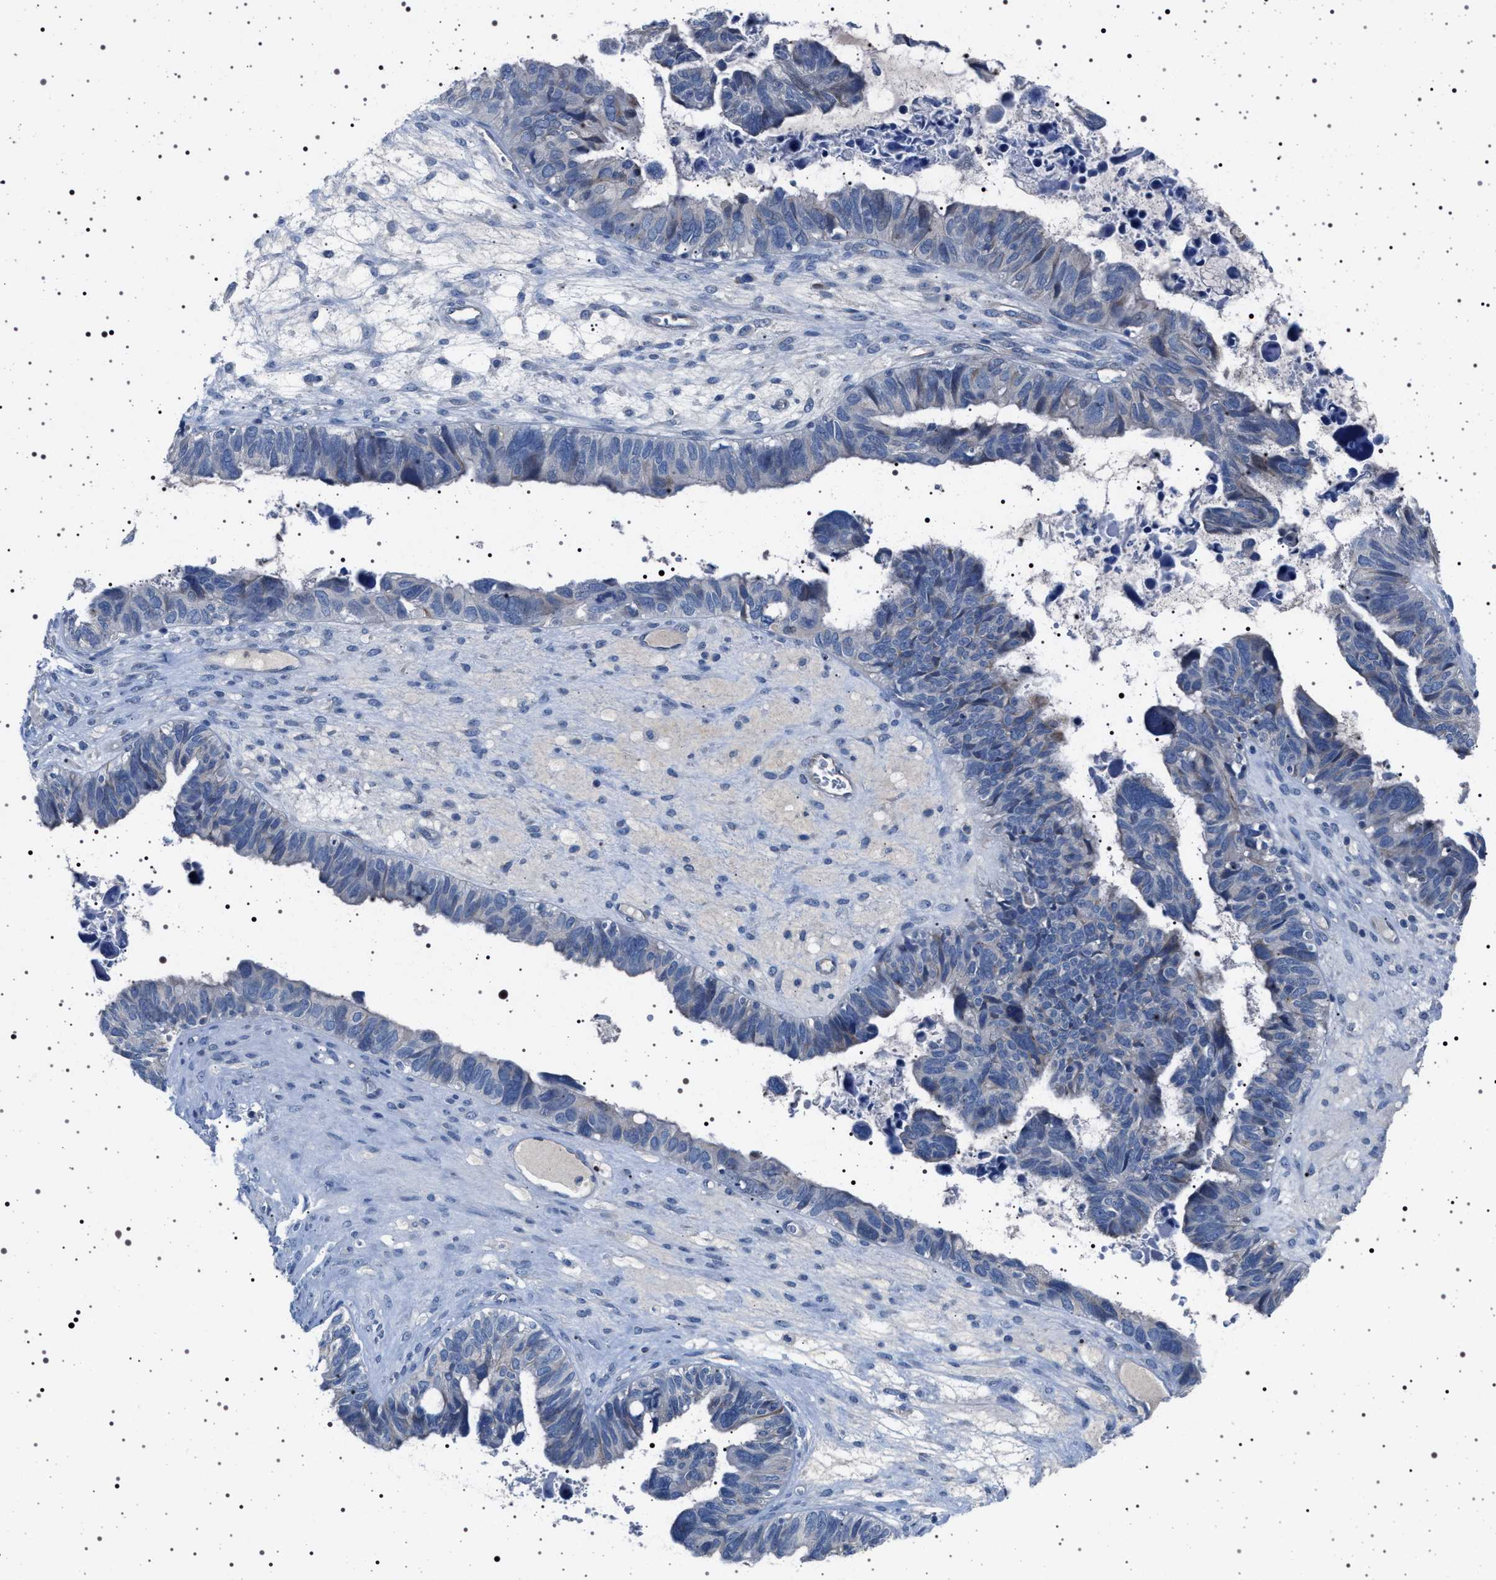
{"staining": {"intensity": "negative", "quantity": "none", "location": "none"}, "tissue": "ovarian cancer", "cell_type": "Tumor cells", "image_type": "cancer", "snomed": [{"axis": "morphology", "description": "Cystadenocarcinoma, serous, NOS"}, {"axis": "topography", "description": "Ovary"}], "caption": "An immunohistochemistry histopathology image of ovarian cancer is shown. There is no staining in tumor cells of ovarian cancer. (DAB immunohistochemistry visualized using brightfield microscopy, high magnification).", "gene": "NAT9", "patient": {"sex": "female", "age": 79}}